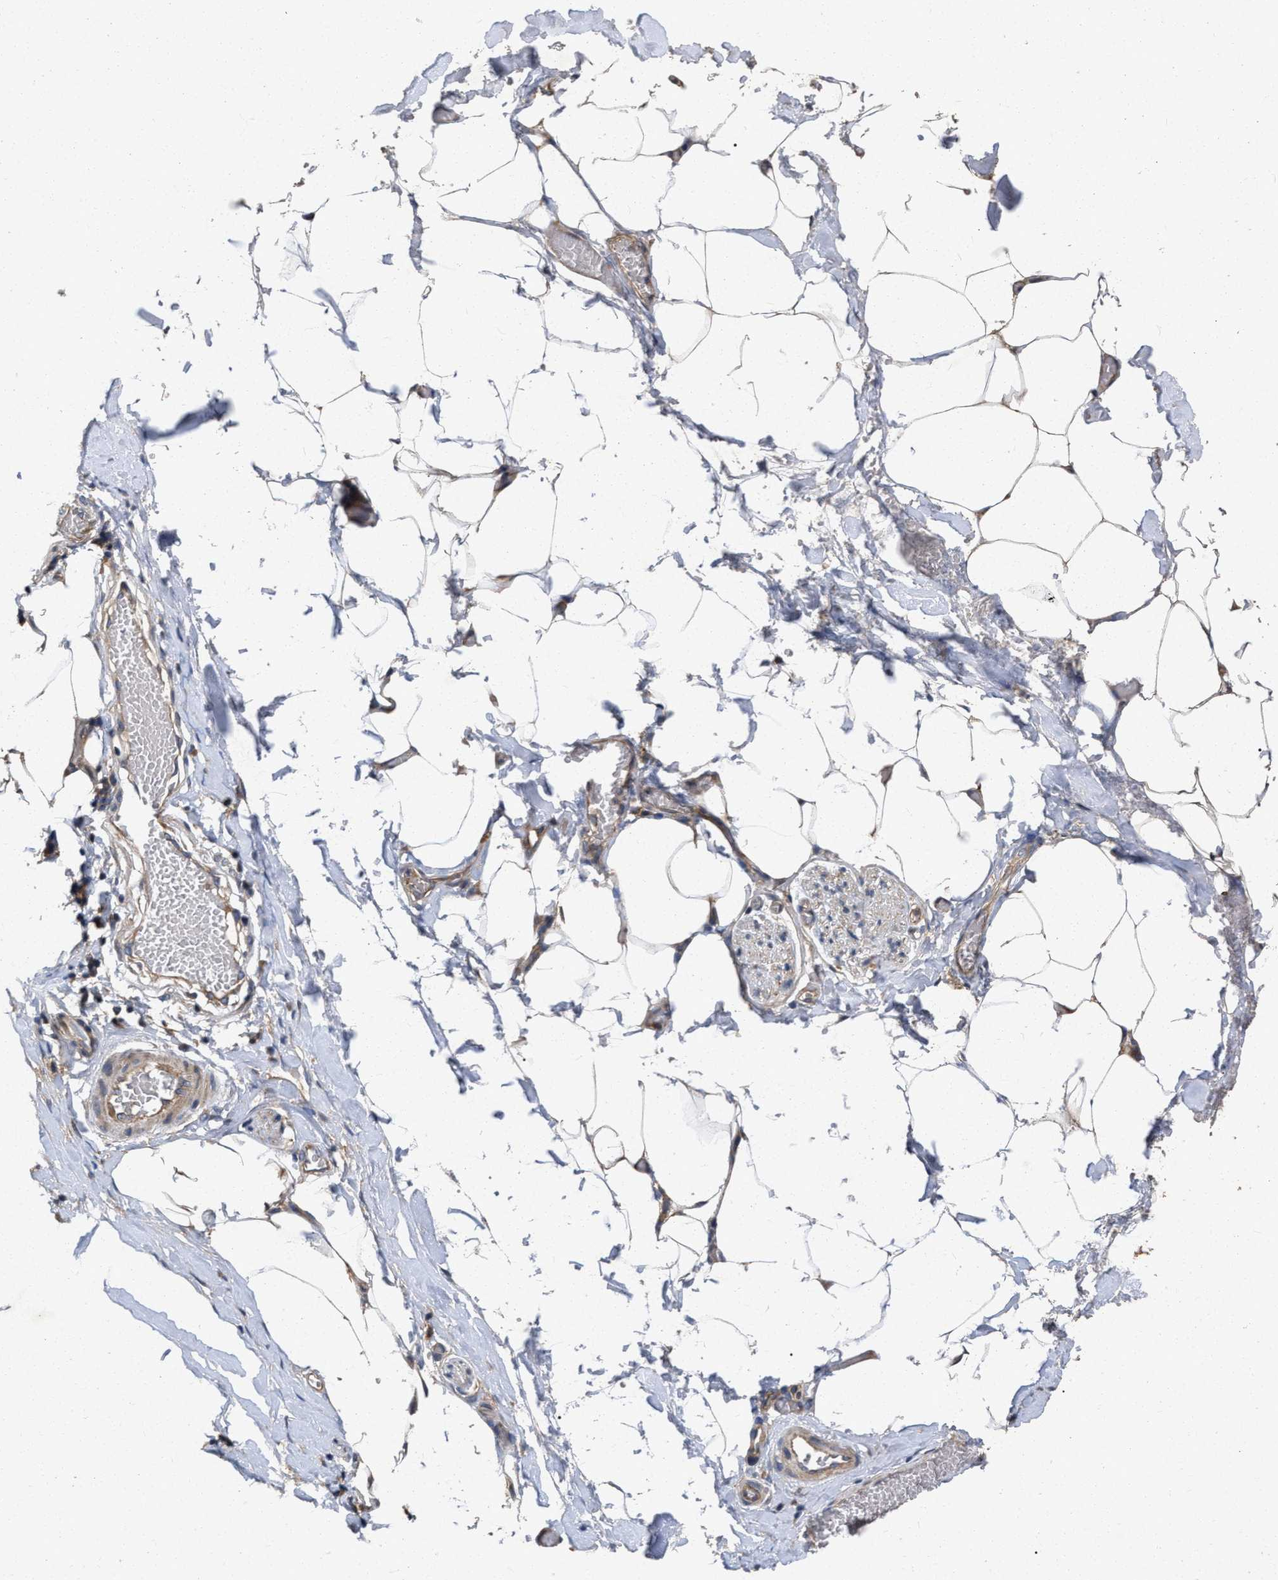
{"staining": {"intensity": "moderate", "quantity": ">75%", "location": "cytoplasmic/membranous"}, "tissue": "adipose tissue", "cell_type": "Adipocytes", "image_type": "normal", "snomed": [{"axis": "morphology", "description": "Normal tissue, NOS"}, {"axis": "morphology", "description": "Adenocarcinoma, NOS"}, {"axis": "topography", "description": "Colon"}, {"axis": "topography", "description": "Peripheral nerve tissue"}], "caption": "A brown stain labels moderate cytoplasmic/membranous positivity of a protein in adipocytes of normal adipose tissue.", "gene": "CDKN2C", "patient": {"sex": "male", "age": 14}}